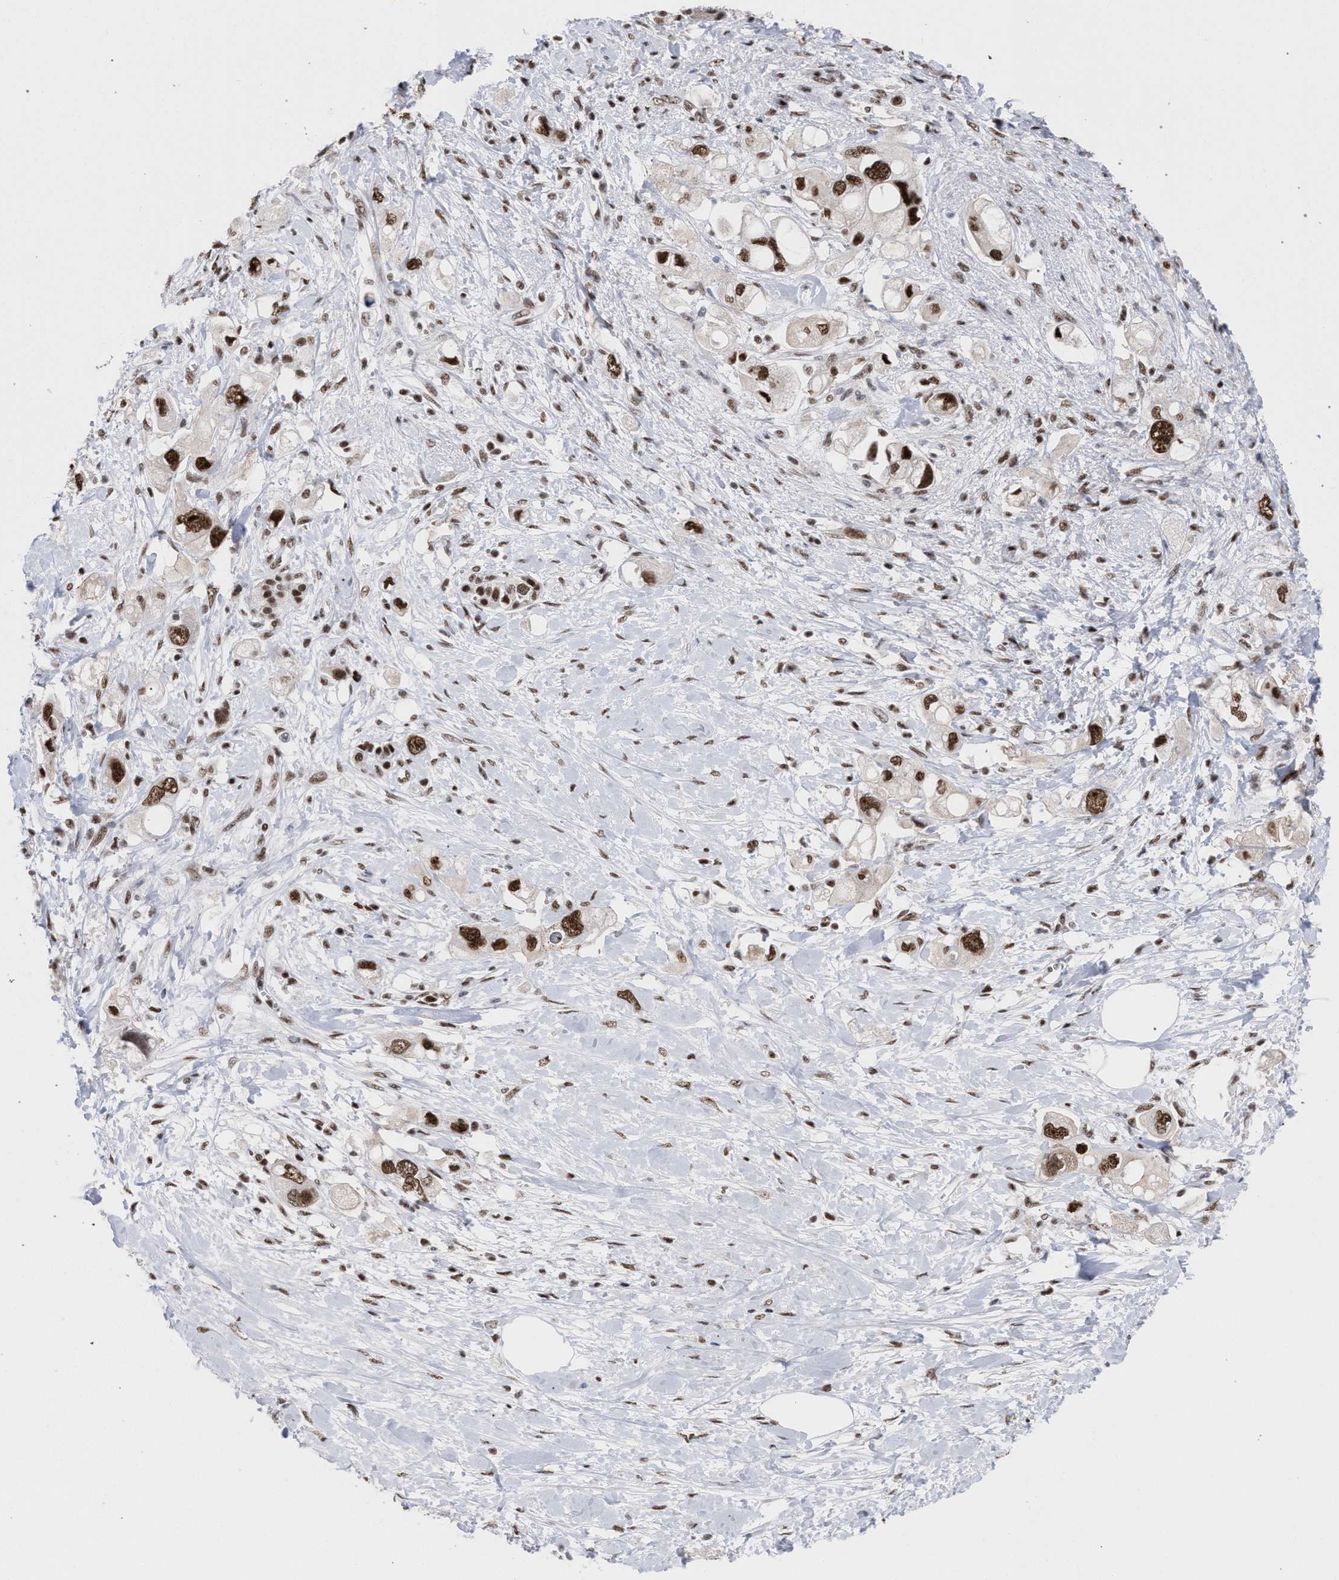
{"staining": {"intensity": "moderate", "quantity": ">75%", "location": "nuclear"}, "tissue": "pancreatic cancer", "cell_type": "Tumor cells", "image_type": "cancer", "snomed": [{"axis": "morphology", "description": "Adenocarcinoma, NOS"}, {"axis": "topography", "description": "Pancreas"}], "caption": "The photomicrograph reveals staining of pancreatic adenocarcinoma, revealing moderate nuclear protein expression (brown color) within tumor cells.", "gene": "SCAF4", "patient": {"sex": "female", "age": 56}}